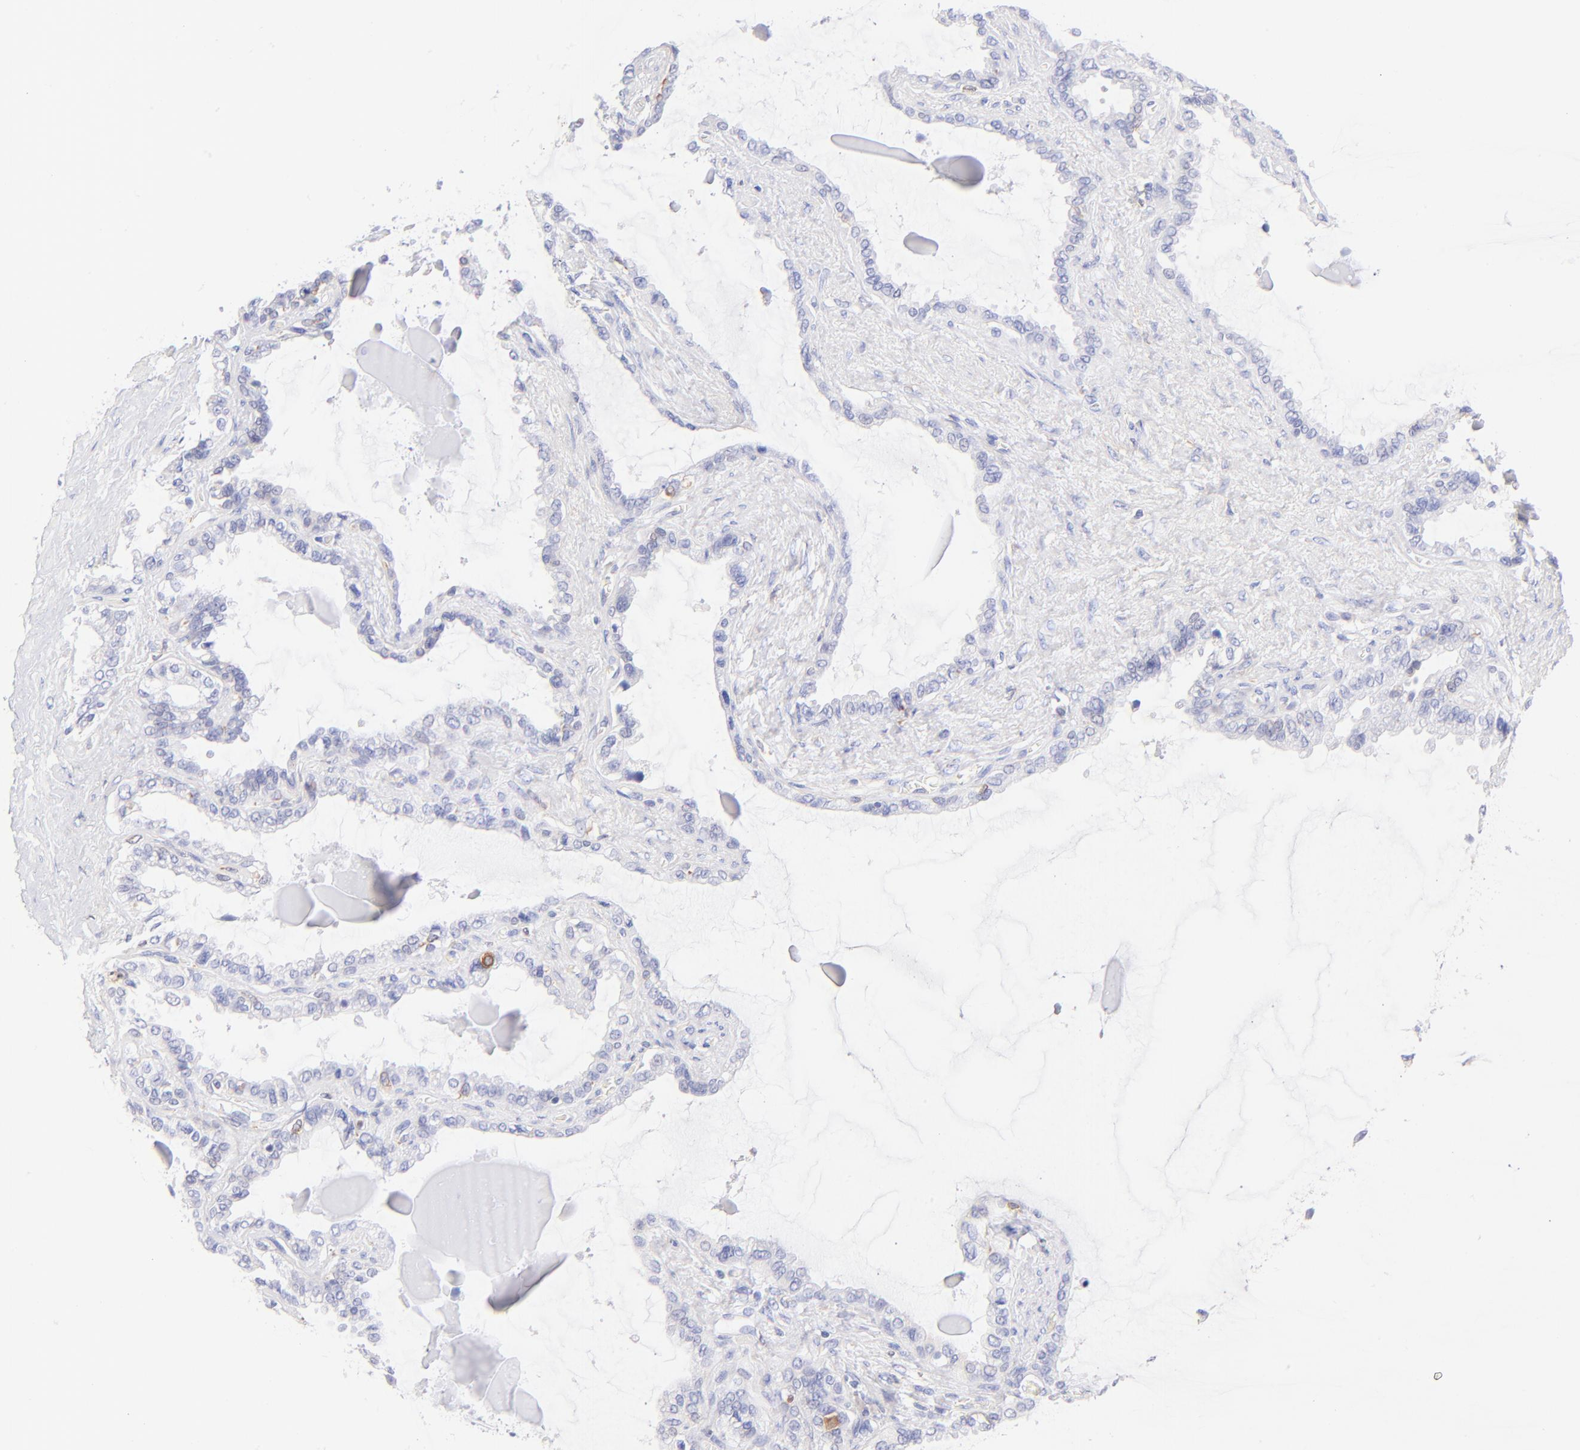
{"staining": {"intensity": "negative", "quantity": "none", "location": "none"}, "tissue": "seminal vesicle", "cell_type": "Glandular cells", "image_type": "normal", "snomed": [{"axis": "morphology", "description": "Normal tissue, NOS"}, {"axis": "morphology", "description": "Inflammation, NOS"}, {"axis": "topography", "description": "Urinary bladder"}, {"axis": "topography", "description": "Prostate"}, {"axis": "topography", "description": "Seminal veicle"}], "caption": "High power microscopy photomicrograph of an immunohistochemistry (IHC) photomicrograph of normal seminal vesicle, revealing no significant positivity in glandular cells.", "gene": "IRAG2", "patient": {"sex": "male", "age": 82}}